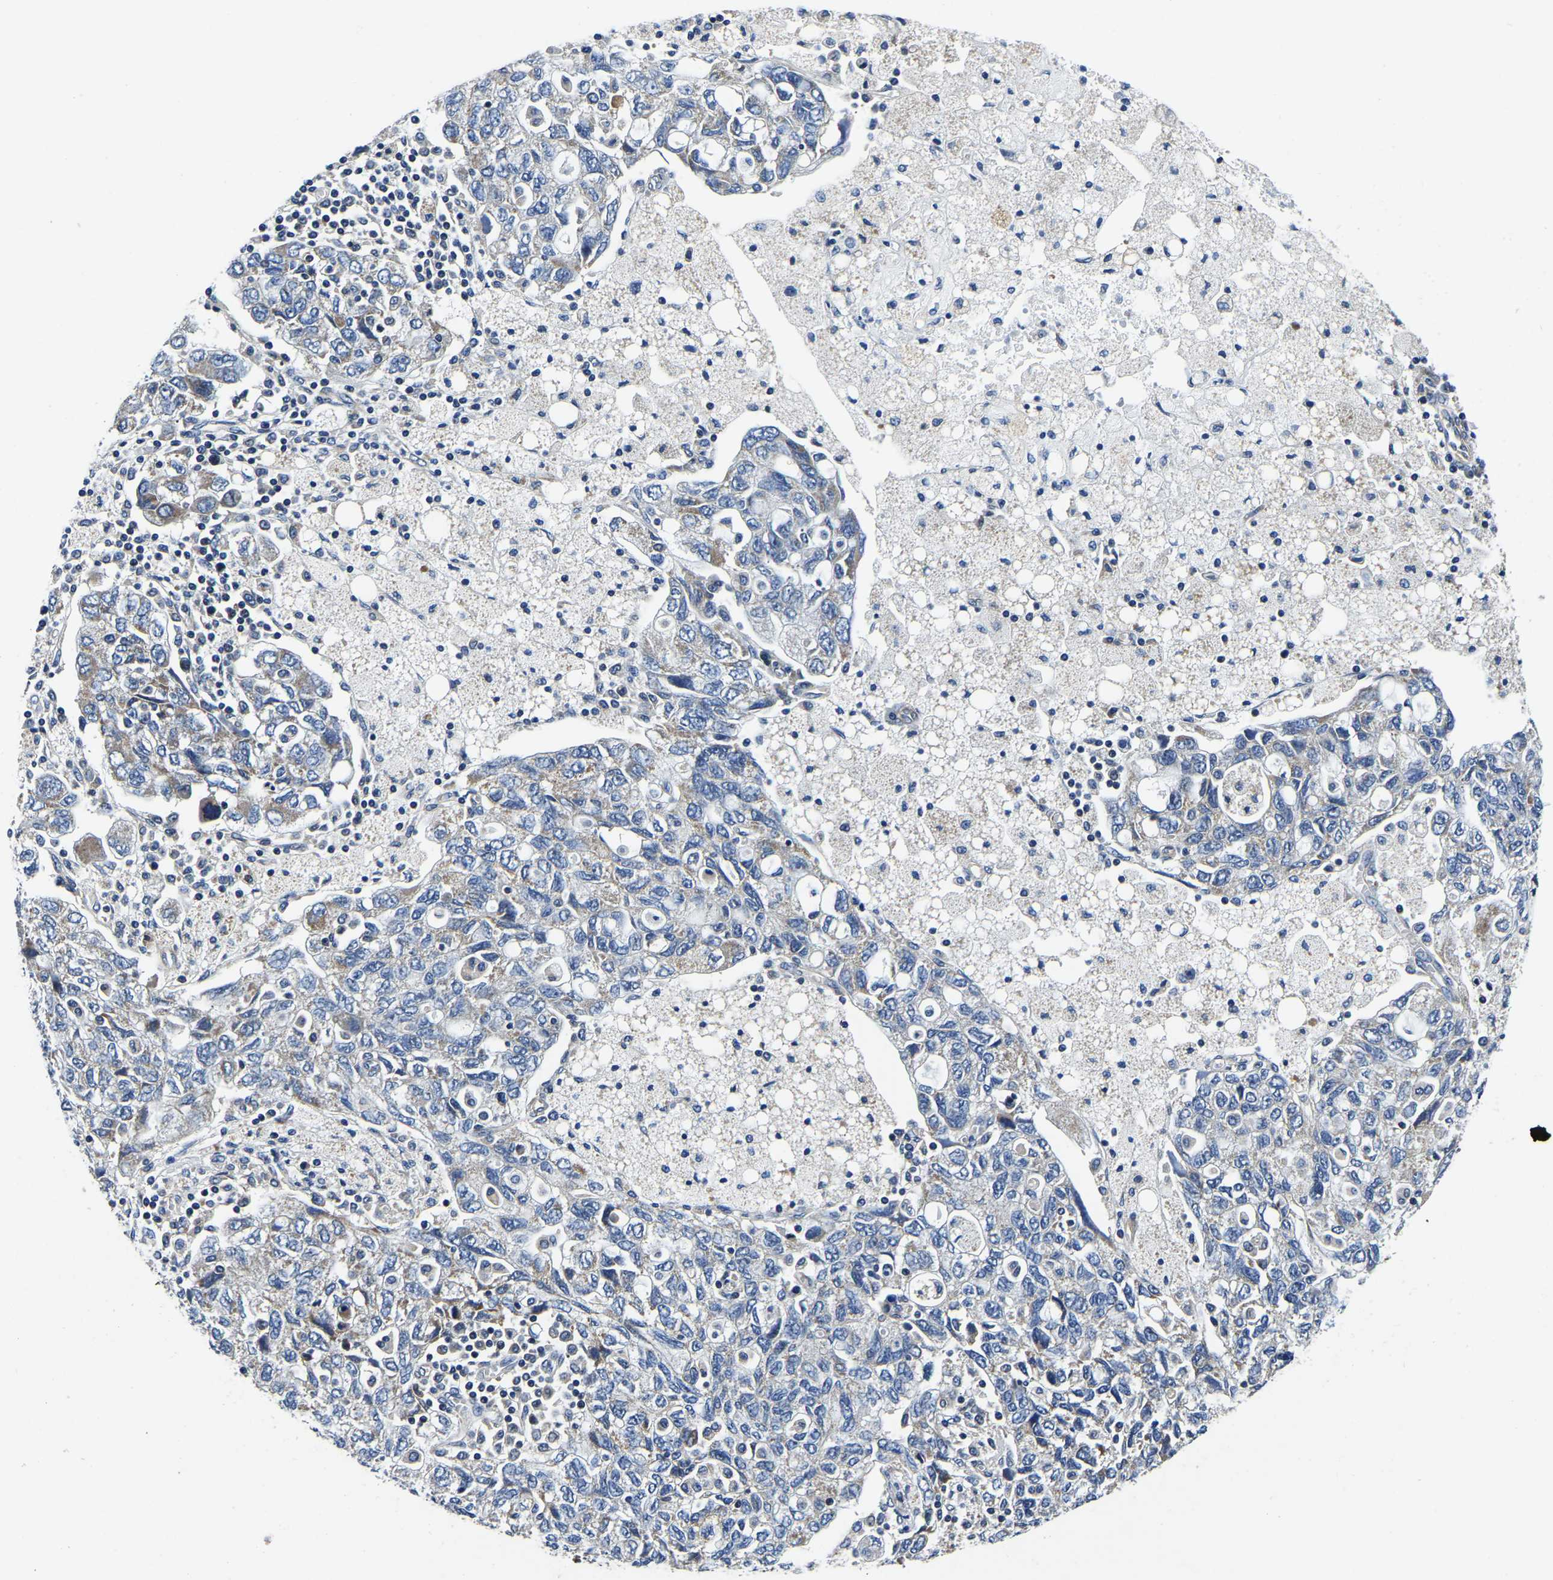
{"staining": {"intensity": "negative", "quantity": "none", "location": "none"}, "tissue": "ovarian cancer", "cell_type": "Tumor cells", "image_type": "cancer", "snomed": [{"axis": "morphology", "description": "Carcinoma, NOS"}, {"axis": "morphology", "description": "Cystadenocarcinoma, serous, NOS"}, {"axis": "topography", "description": "Ovary"}], "caption": "Photomicrograph shows no protein positivity in tumor cells of ovarian cancer tissue.", "gene": "KCTD17", "patient": {"sex": "female", "age": 69}}